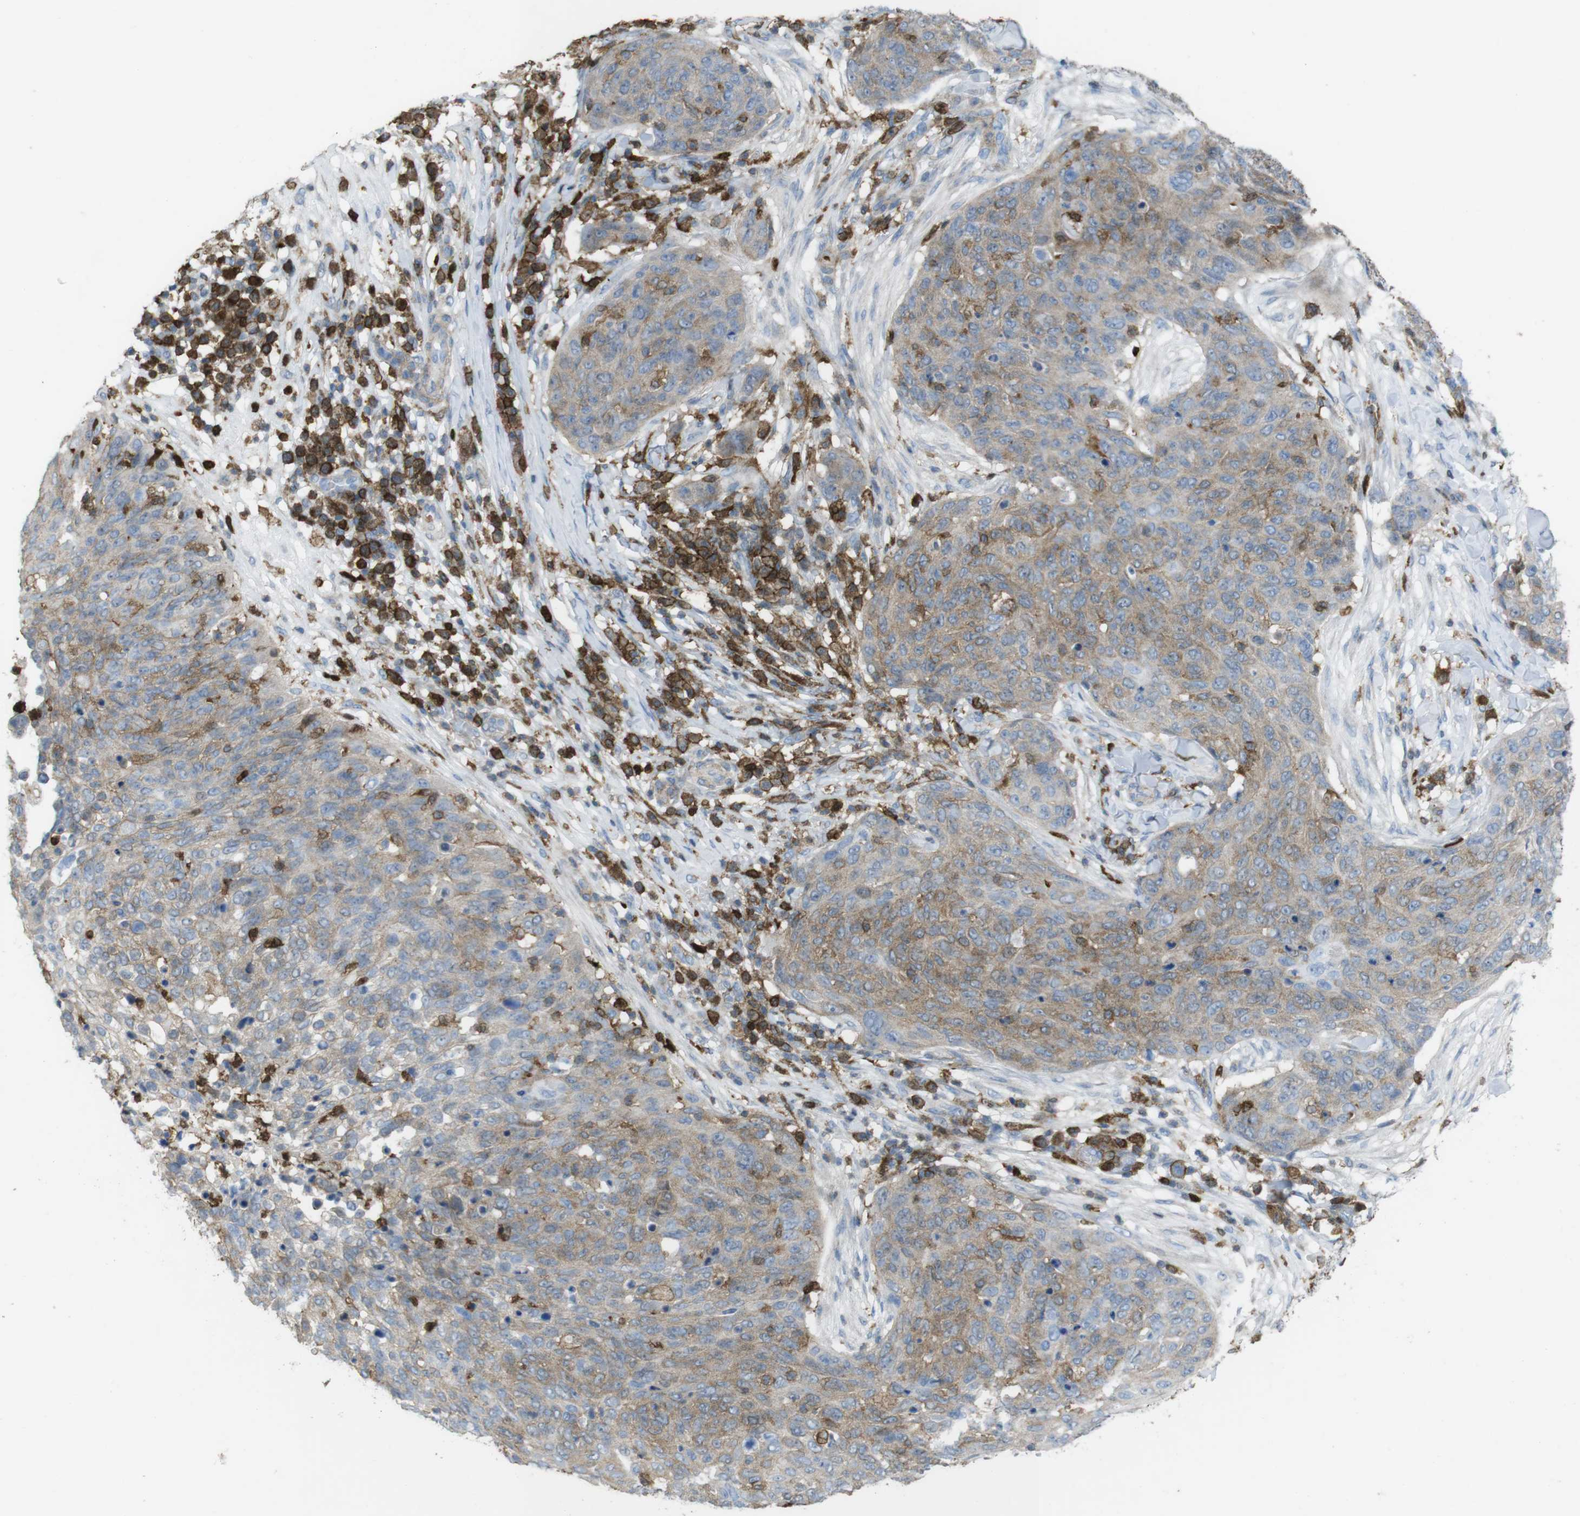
{"staining": {"intensity": "moderate", "quantity": "25%-75%", "location": "cytoplasmic/membranous"}, "tissue": "skin cancer", "cell_type": "Tumor cells", "image_type": "cancer", "snomed": [{"axis": "morphology", "description": "Squamous cell carcinoma in situ, NOS"}, {"axis": "morphology", "description": "Squamous cell carcinoma, NOS"}, {"axis": "topography", "description": "Skin"}], "caption": "High-power microscopy captured an immunohistochemistry (IHC) histopathology image of skin cancer, revealing moderate cytoplasmic/membranous staining in about 25%-75% of tumor cells.", "gene": "PRKCD", "patient": {"sex": "male", "age": 93}}